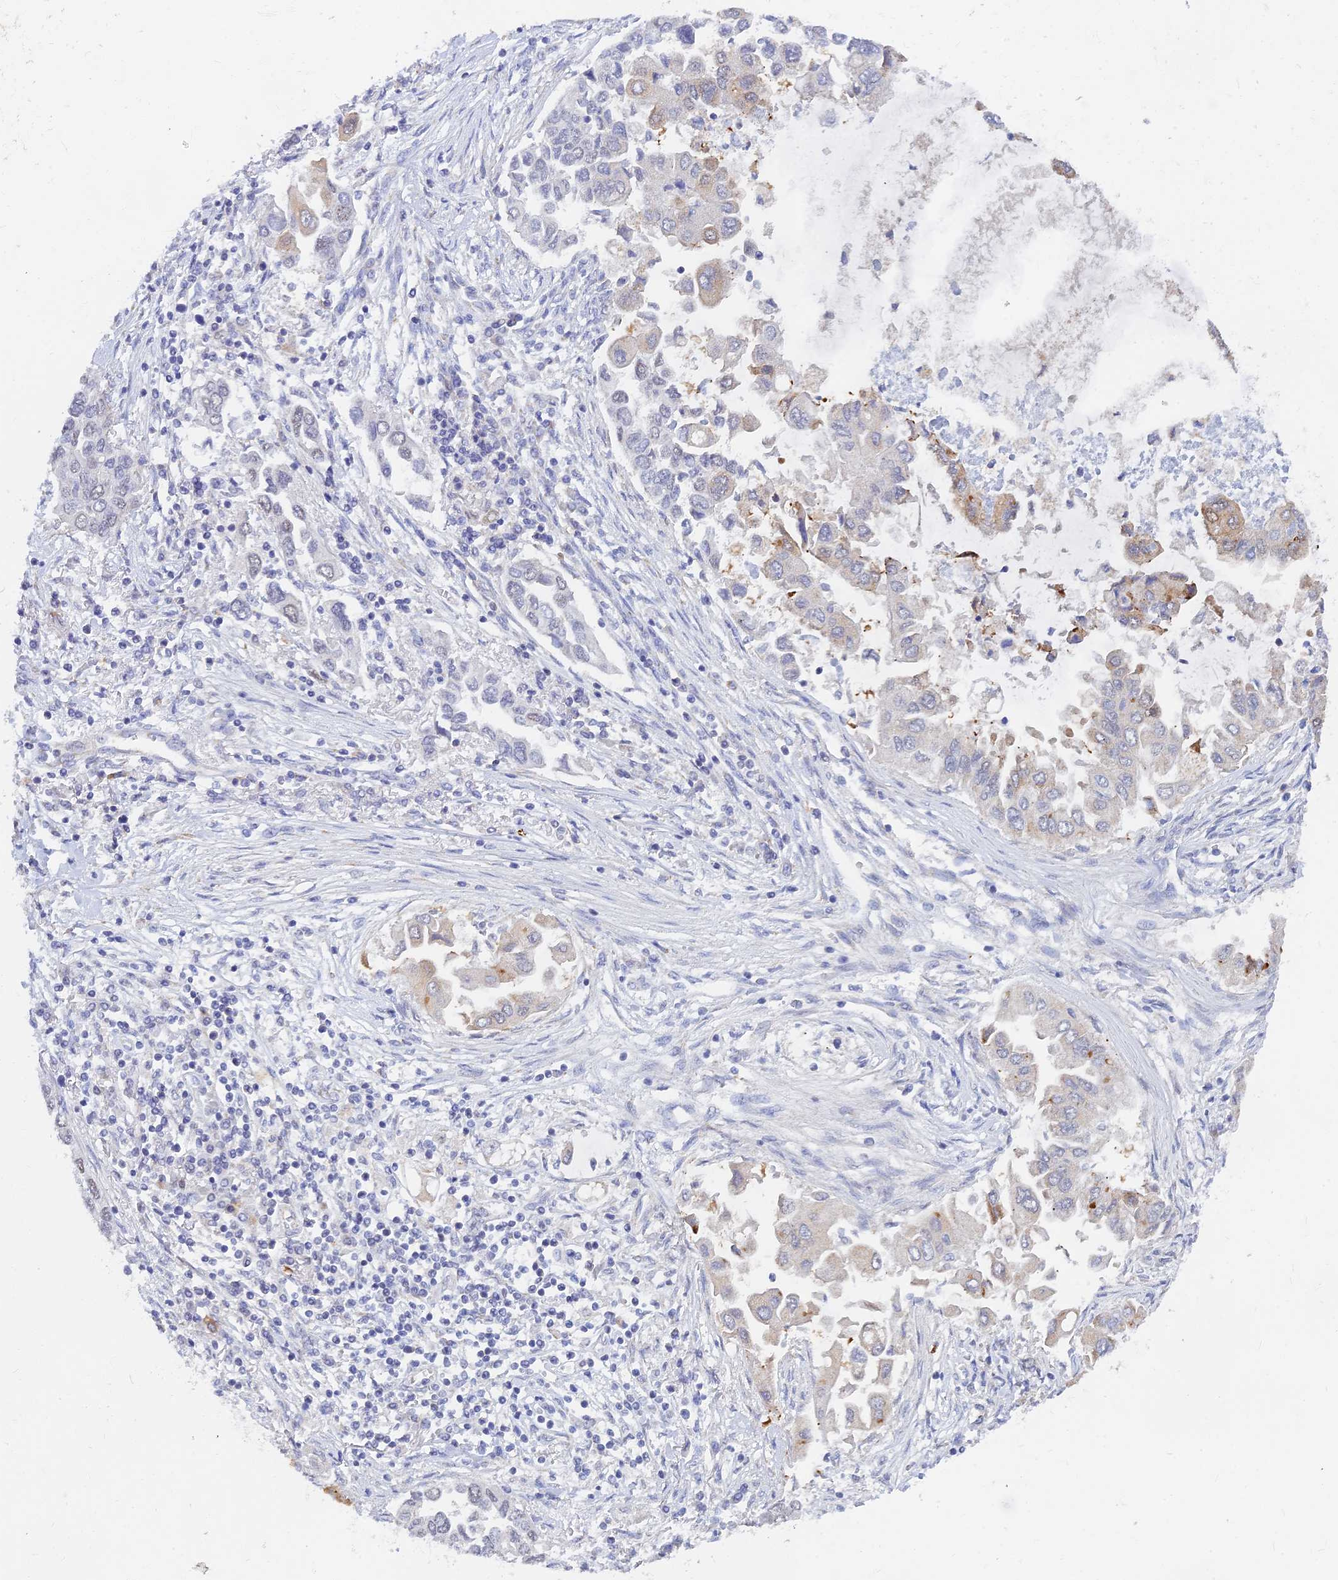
{"staining": {"intensity": "negative", "quantity": "none", "location": "none"}, "tissue": "lung cancer", "cell_type": "Tumor cells", "image_type": "cancer", "snomed": [{"axis": "morphology", "description": "Adenocarcinoma, NOS"}, {"axis": "topography", "description": "Lung"}], "caption": "High power microscopy photomicrograph of an immunohistochemistry (IHC) photomicrograph of lung cancer (adenocarcinoma), revealing no significant staining in tumor cells. Brightfield microscopy of immunohistochemistry (IHC) stained with DAB (3,3'-diaminobenzidine) (brown) and hematoxylin (blue), captured at high magnification.", "gene": "LRIF1", "patient": {"sex": "female", "age": 76}}